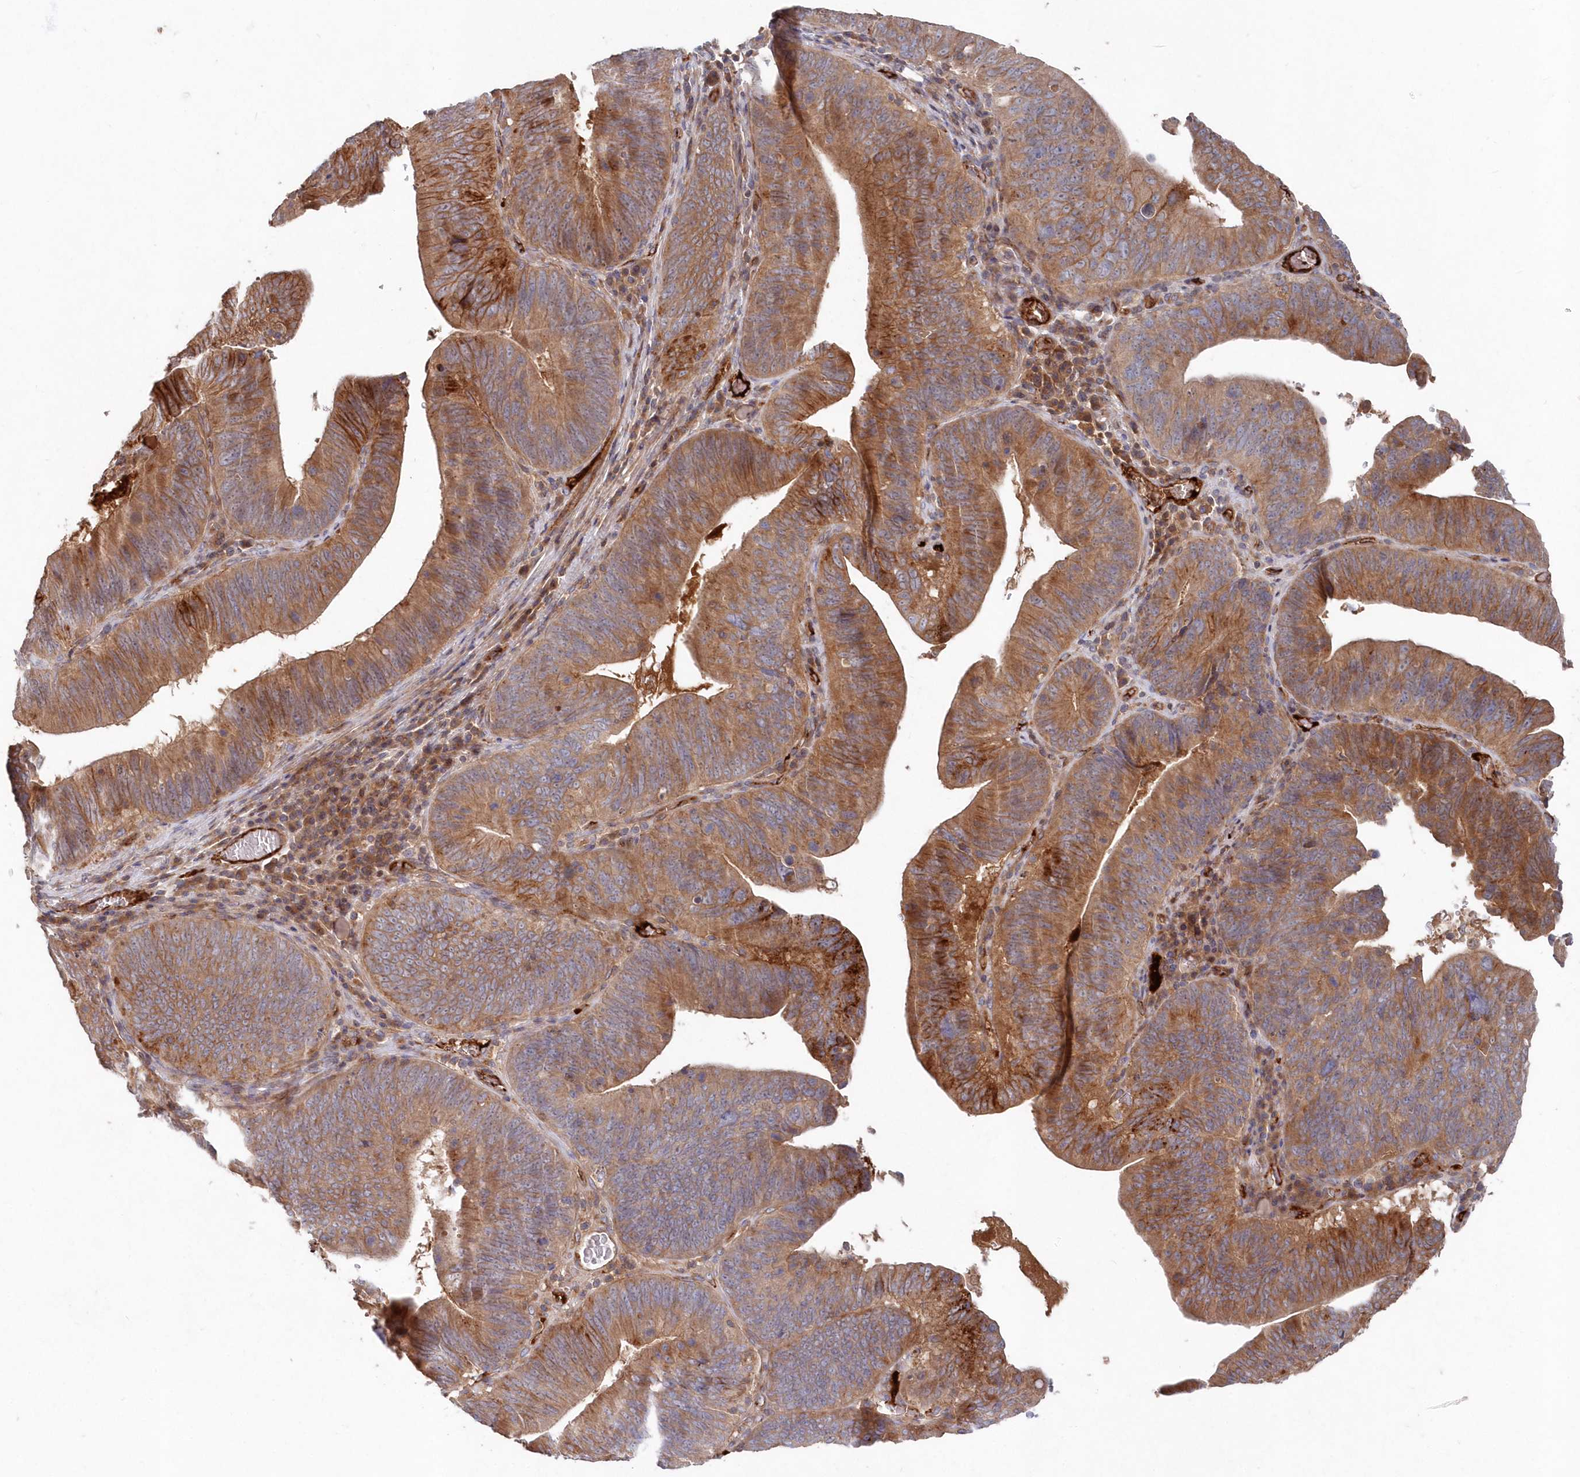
{"staining": {"intensity": "moderate", "quantity": ">75%", "location": "cytoplasmic/membranous"}, "tissue": "pancreatic cancer", "cell_type": "Tumor cells", "image_type": "cancer", "snomed": [{"axis": "morphology", "description": "Adenocarcinoma, NOS"}, {"axis": "topography", "description": "Pancreas"}], "caption": "Pancreatic adenocarcinoma stained with immunohistochemistry displays moderate cytoplasmic/membranous expression in approximately >75% of tumor cells.", "gene": "ABHD14B", "patient": {"sex": "male", "age": 63}}